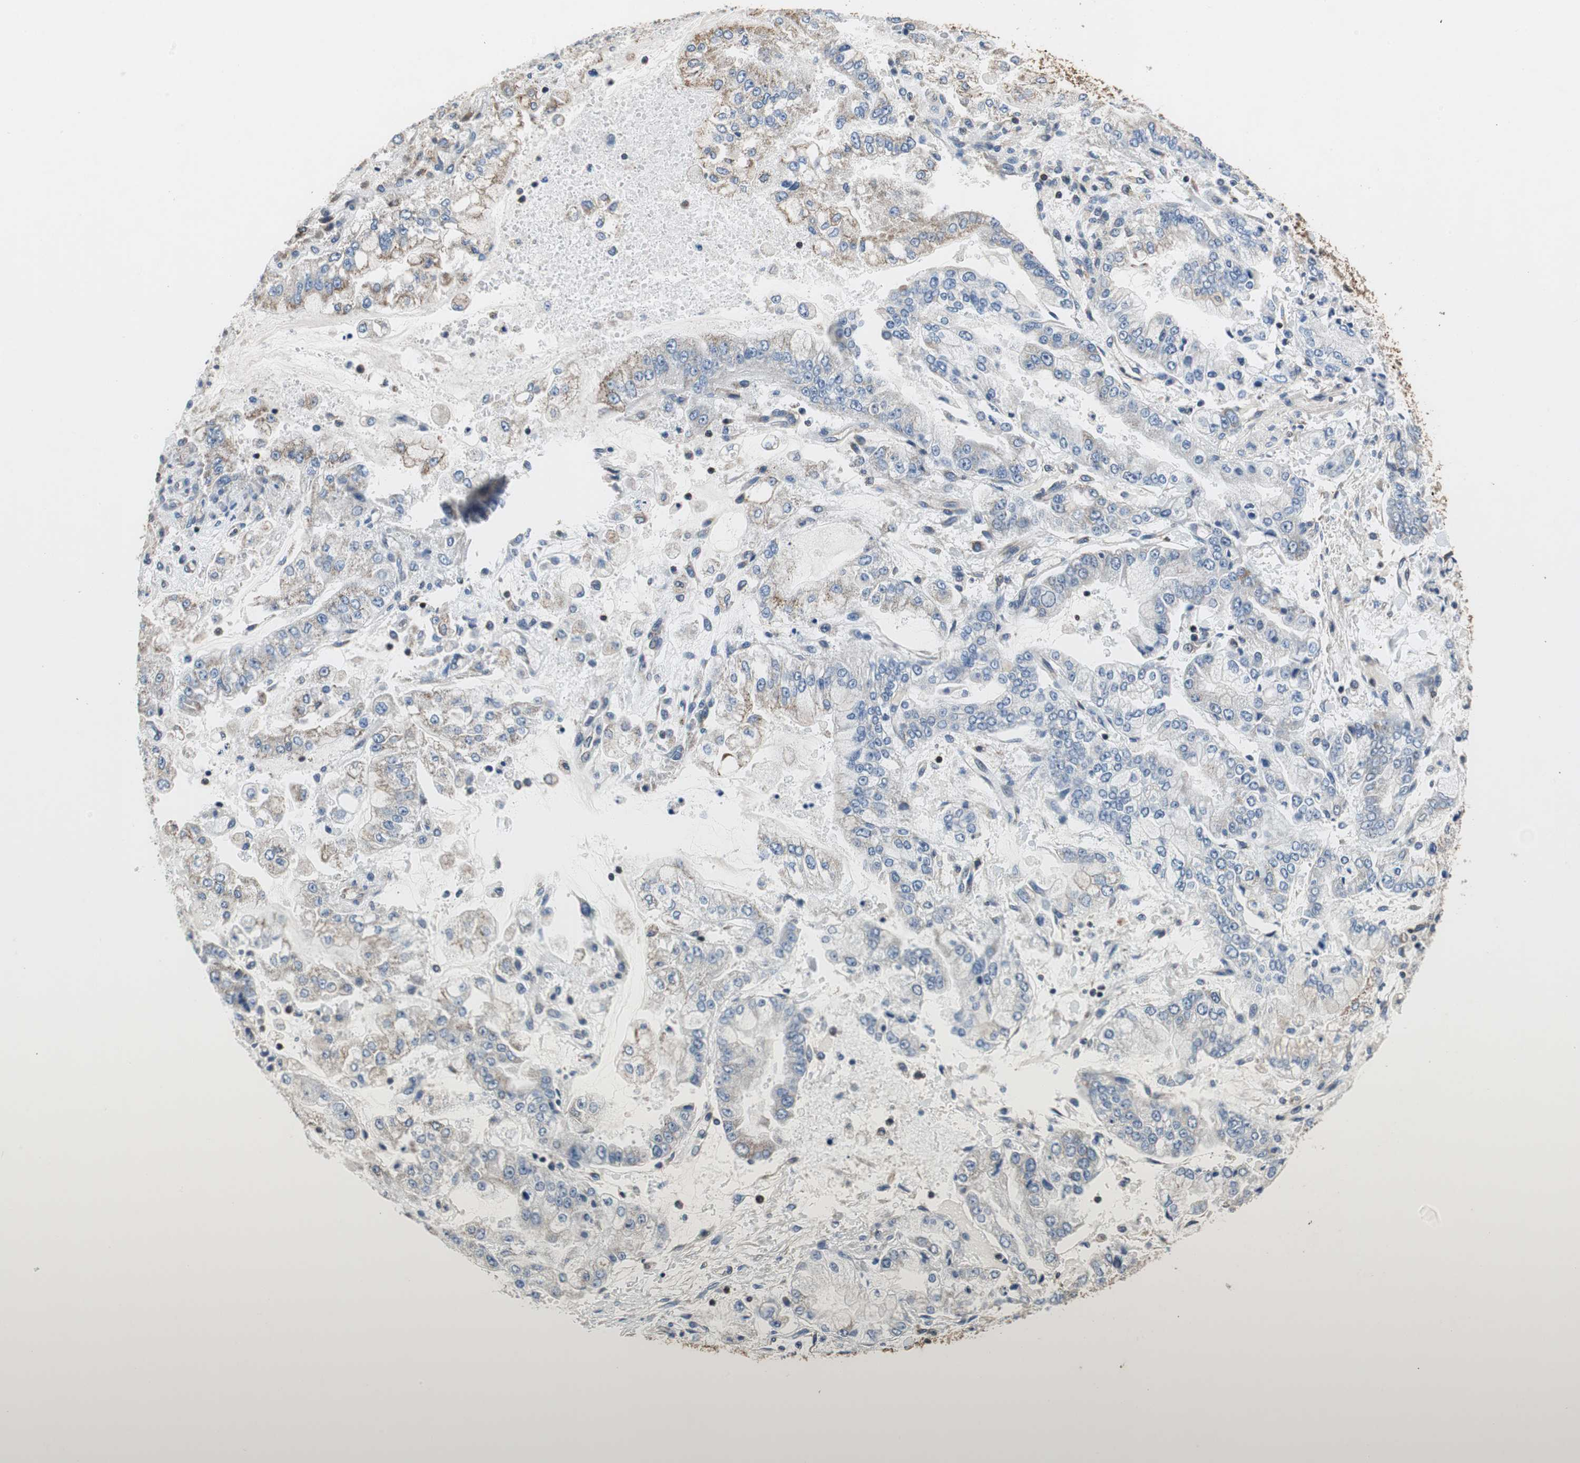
{"staining": {"intensity": "weak", "quantity": "25%-75%", "location": "cytoplasmic/membranous"}, "tissue": "stomach cancer", "cell_type": "Tumor cells", "image_type": "cancer", "snomed": [{"axis": "morphology", "description": "Adenocarcinoma, NOS"}, {"axis": "topography", "description": "Stomach"}], "caption": "Human stomach adenocarcinoma stained with a protein marker shows weak staining in tumor cells.", "gene": "GSTK1", "patient": {"sex": "male", "age": 76}}